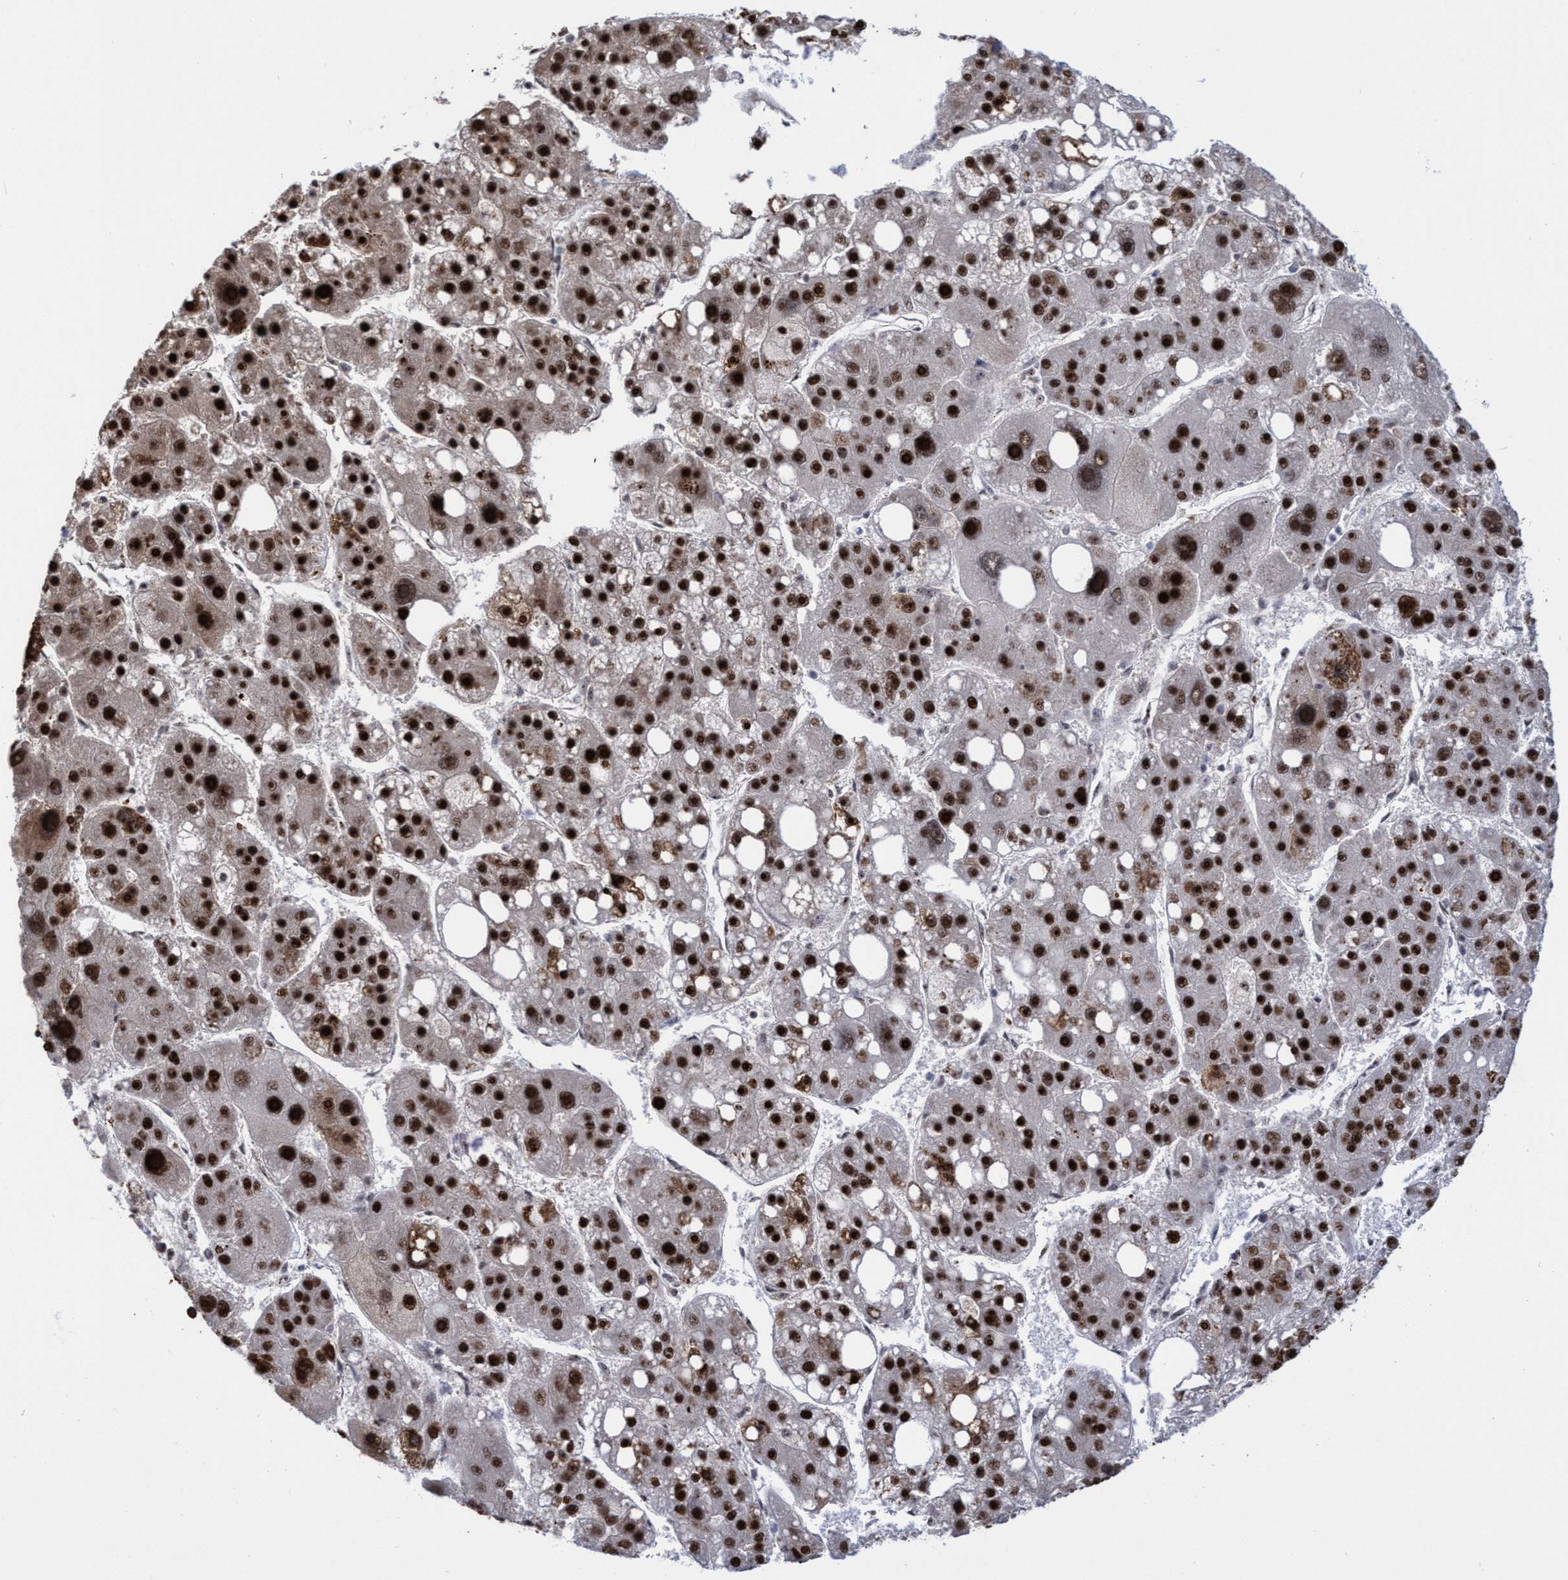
{"staining": {"intensity": "strong", "quantity": ">75%", "location": "nuclear"}, "tissue": "liver cancer", "cell_type": "Tumor cells", "image_type": "cancer", "snomed": [{"axis": "morphology", "description": "Carcinoma, Hepatocellular, NOS"}, {"axis": "topography", "description": "Liver"}], "caption": "This micrograph exhibits immunohistochemistry staining of hepatocellular carcinoma (liver), with high strong nuclear expression in about >75% of tumor cells.", "gene": "EFCAB10", "patient": {"sex": "female", "age": 61}}